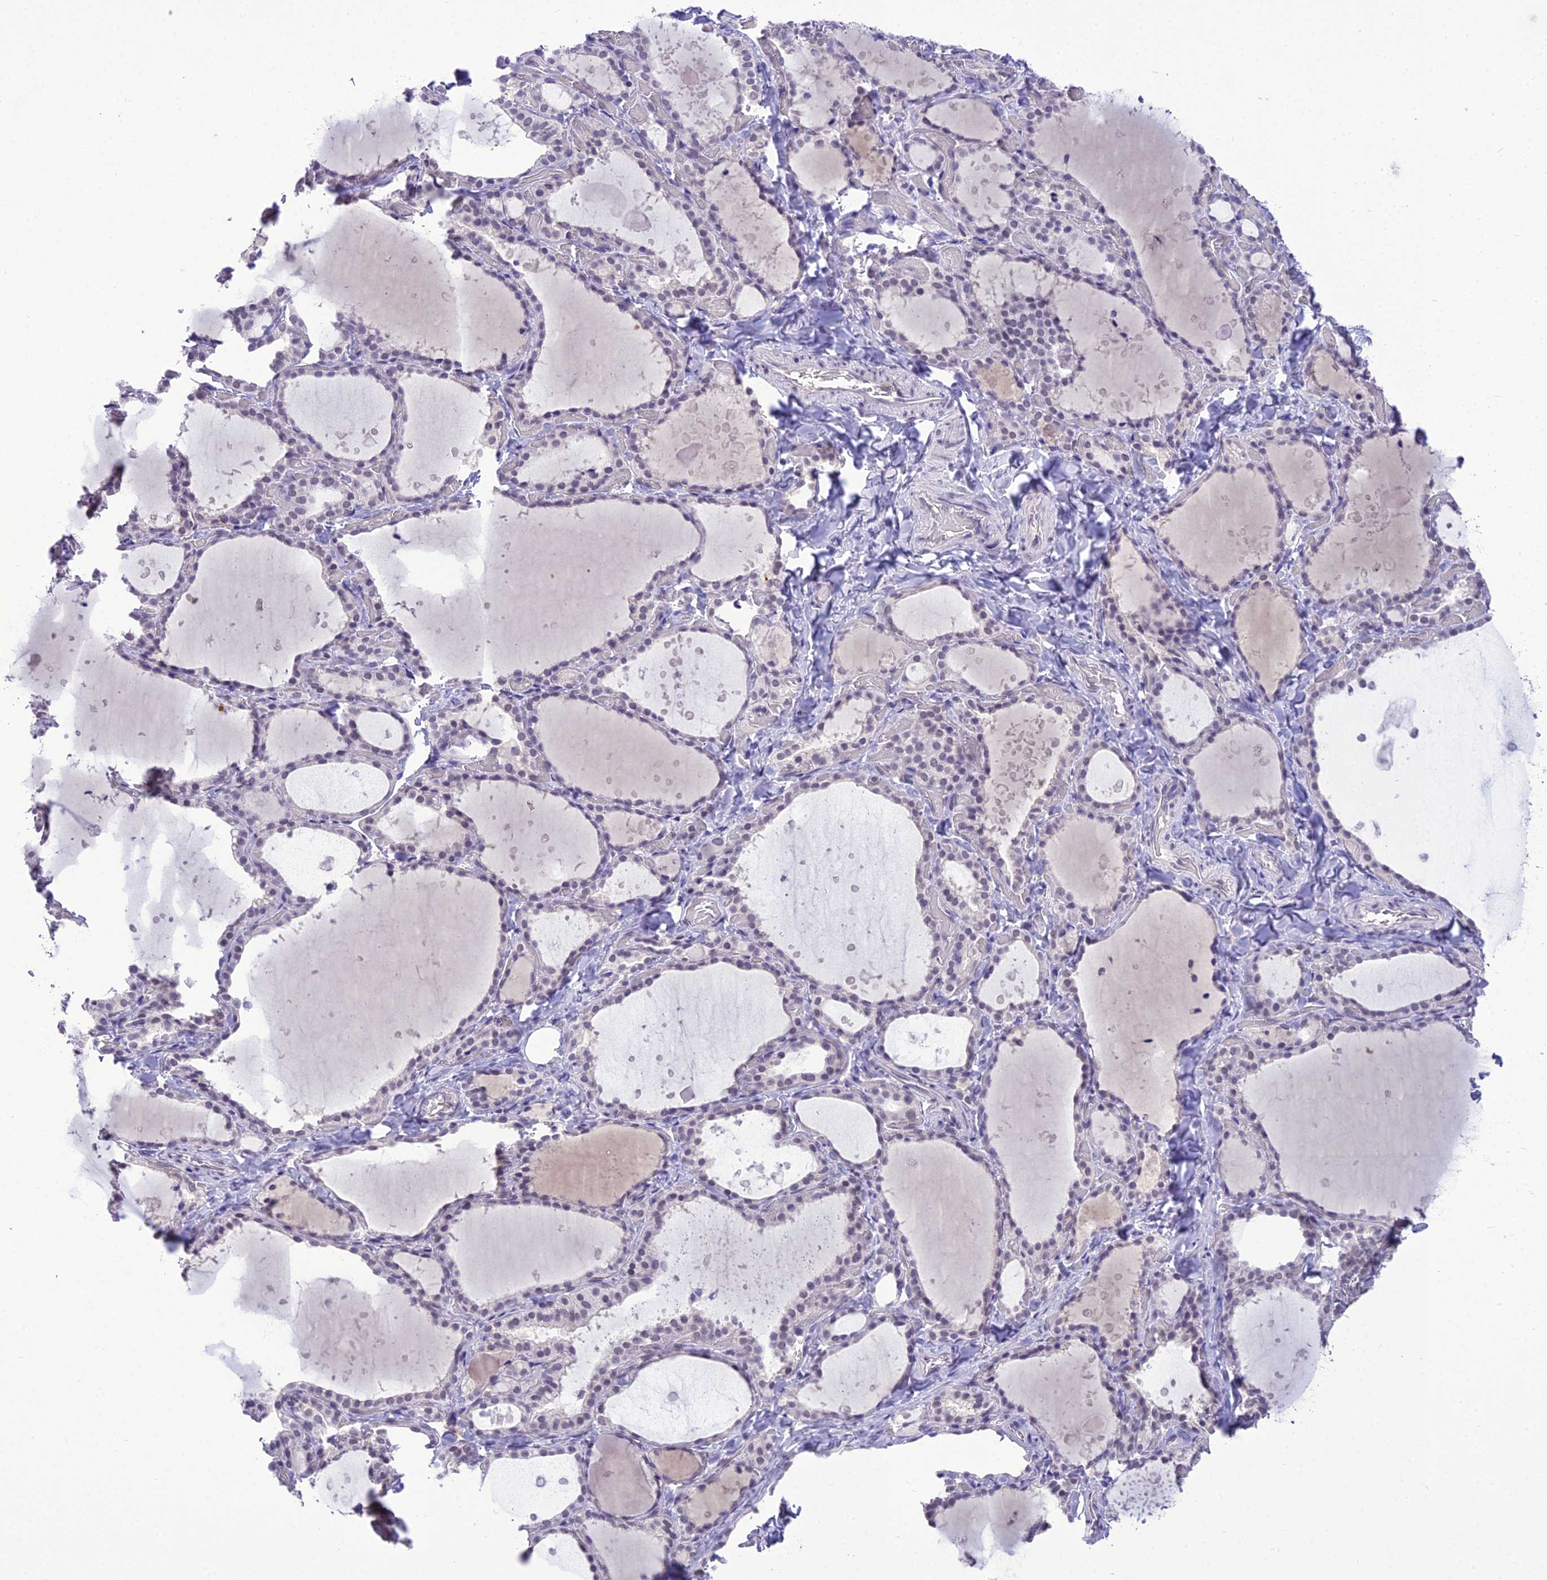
{"staining": {"intensity": "weak", "quantity": "<25%", "location": "nuclear"}, "tissue": "thyroid gland", "cell_type": "Glandular cells", "image_type": "normal", "snomed": [{"axis": "morphology", "description": "Normal tissue, NOS"}, {"axis": "topography", "description": "Thyroid gland"}], "caption": "The immunohistochemistry micrograph has no significant expression in glandular cells of thyroid gland. (Brightfield microscopy of DAB (3,3'-diaminobenzidine) immunohistochemistry (IHC) at high magnification).", "gene": "SH3RF3", "patient": {"sex": "female", "age": 44}}